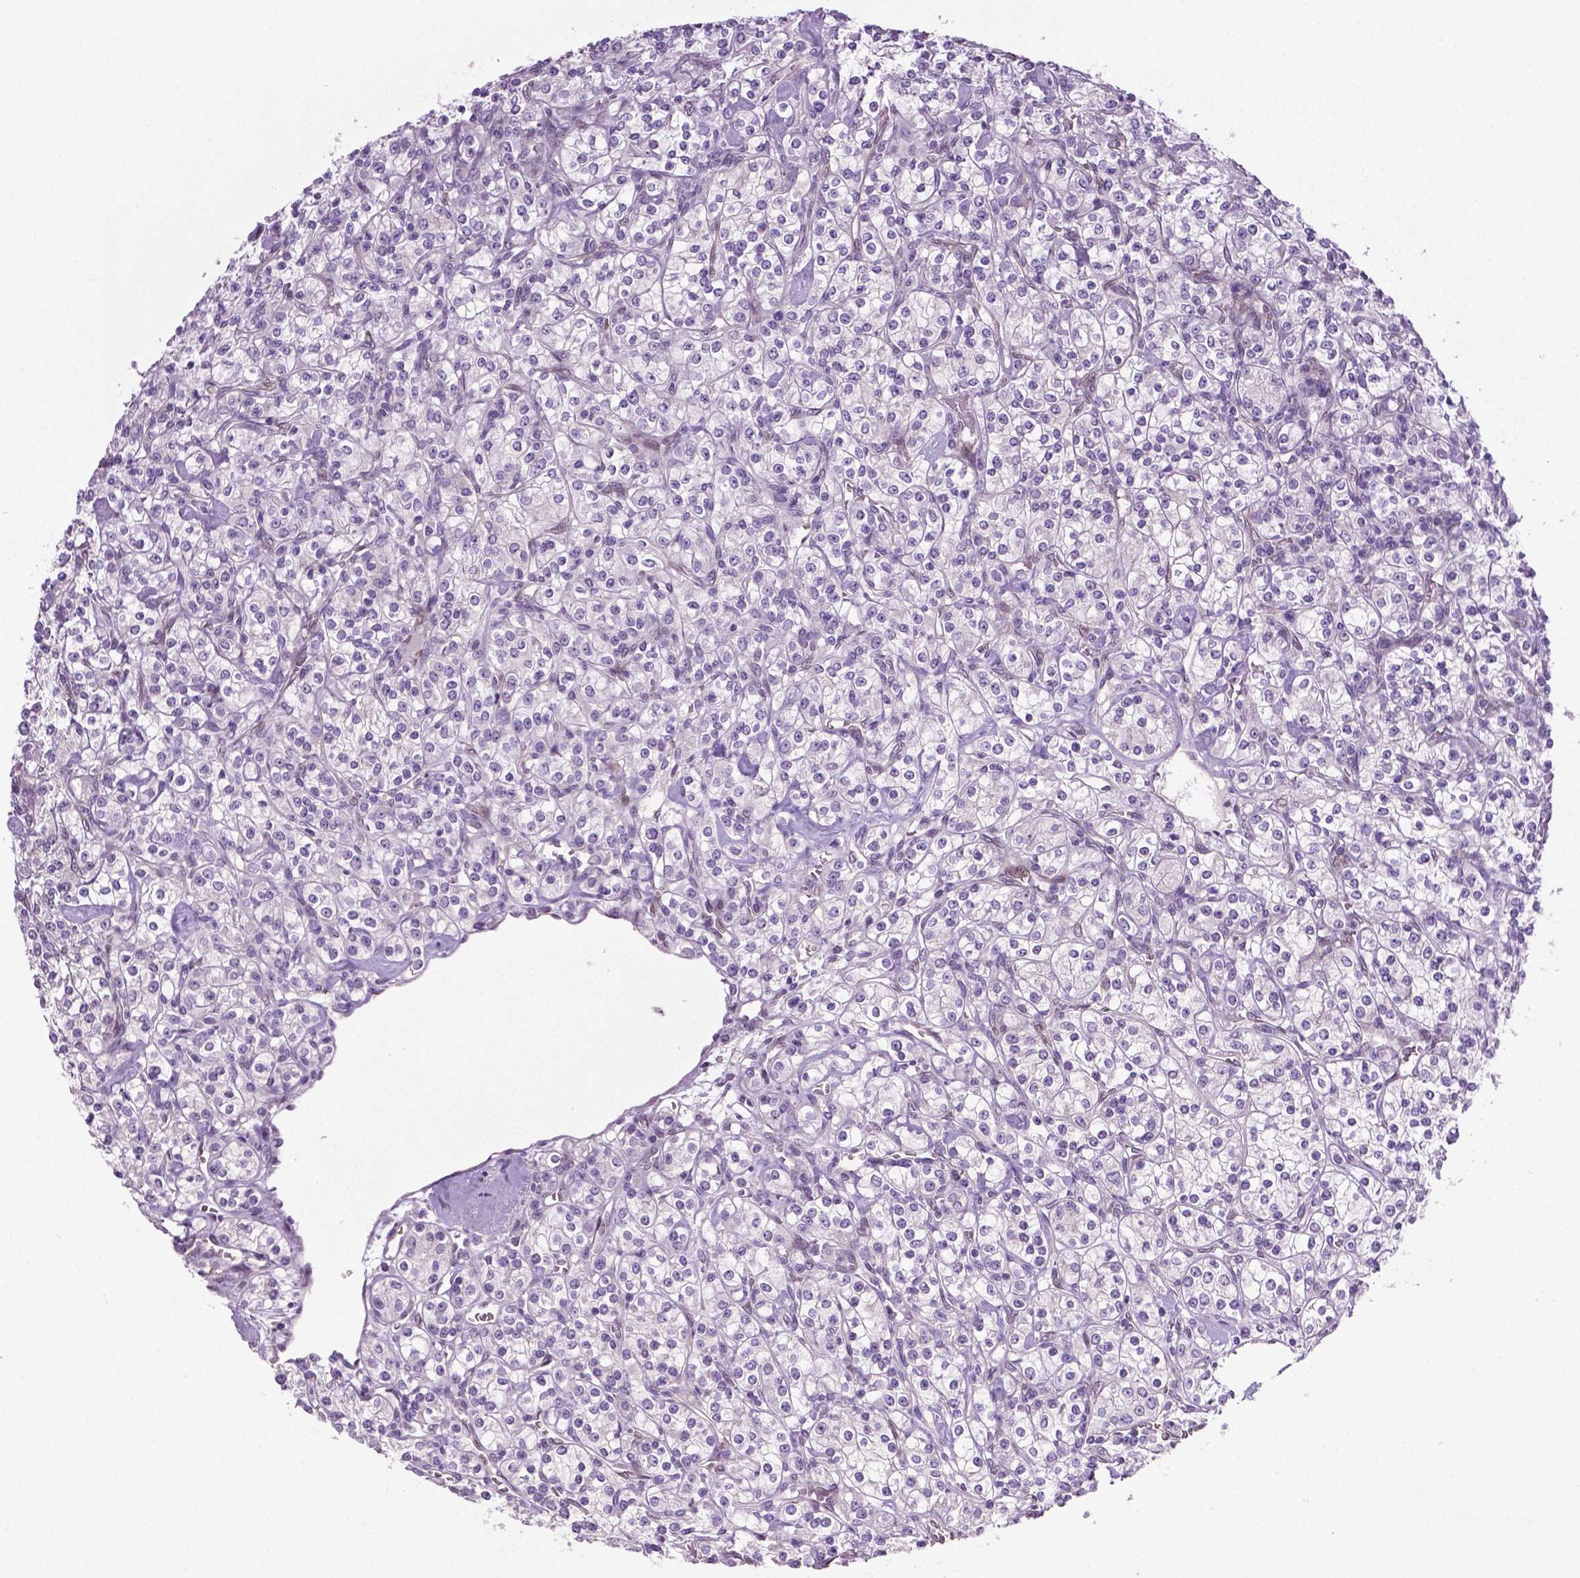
{"staining": {"intensity": "negative", "quantity": "none", "location": "none"}, "tissue": "renal cancer", "cell_type": "Tumor cells", "image_type": "cancer", "snomed": [{"axis": "morphology", "description": "Adenocarcinoma, NOS"}, {"axis": "topography", "description": "Kidney"}], "caption": "The histopathology image demonstrates no significant positivity in tumor cells of adenocarcinoma (renal).", "gene": "PTGER3", "patient": {"sex": "male", "age": 77}}